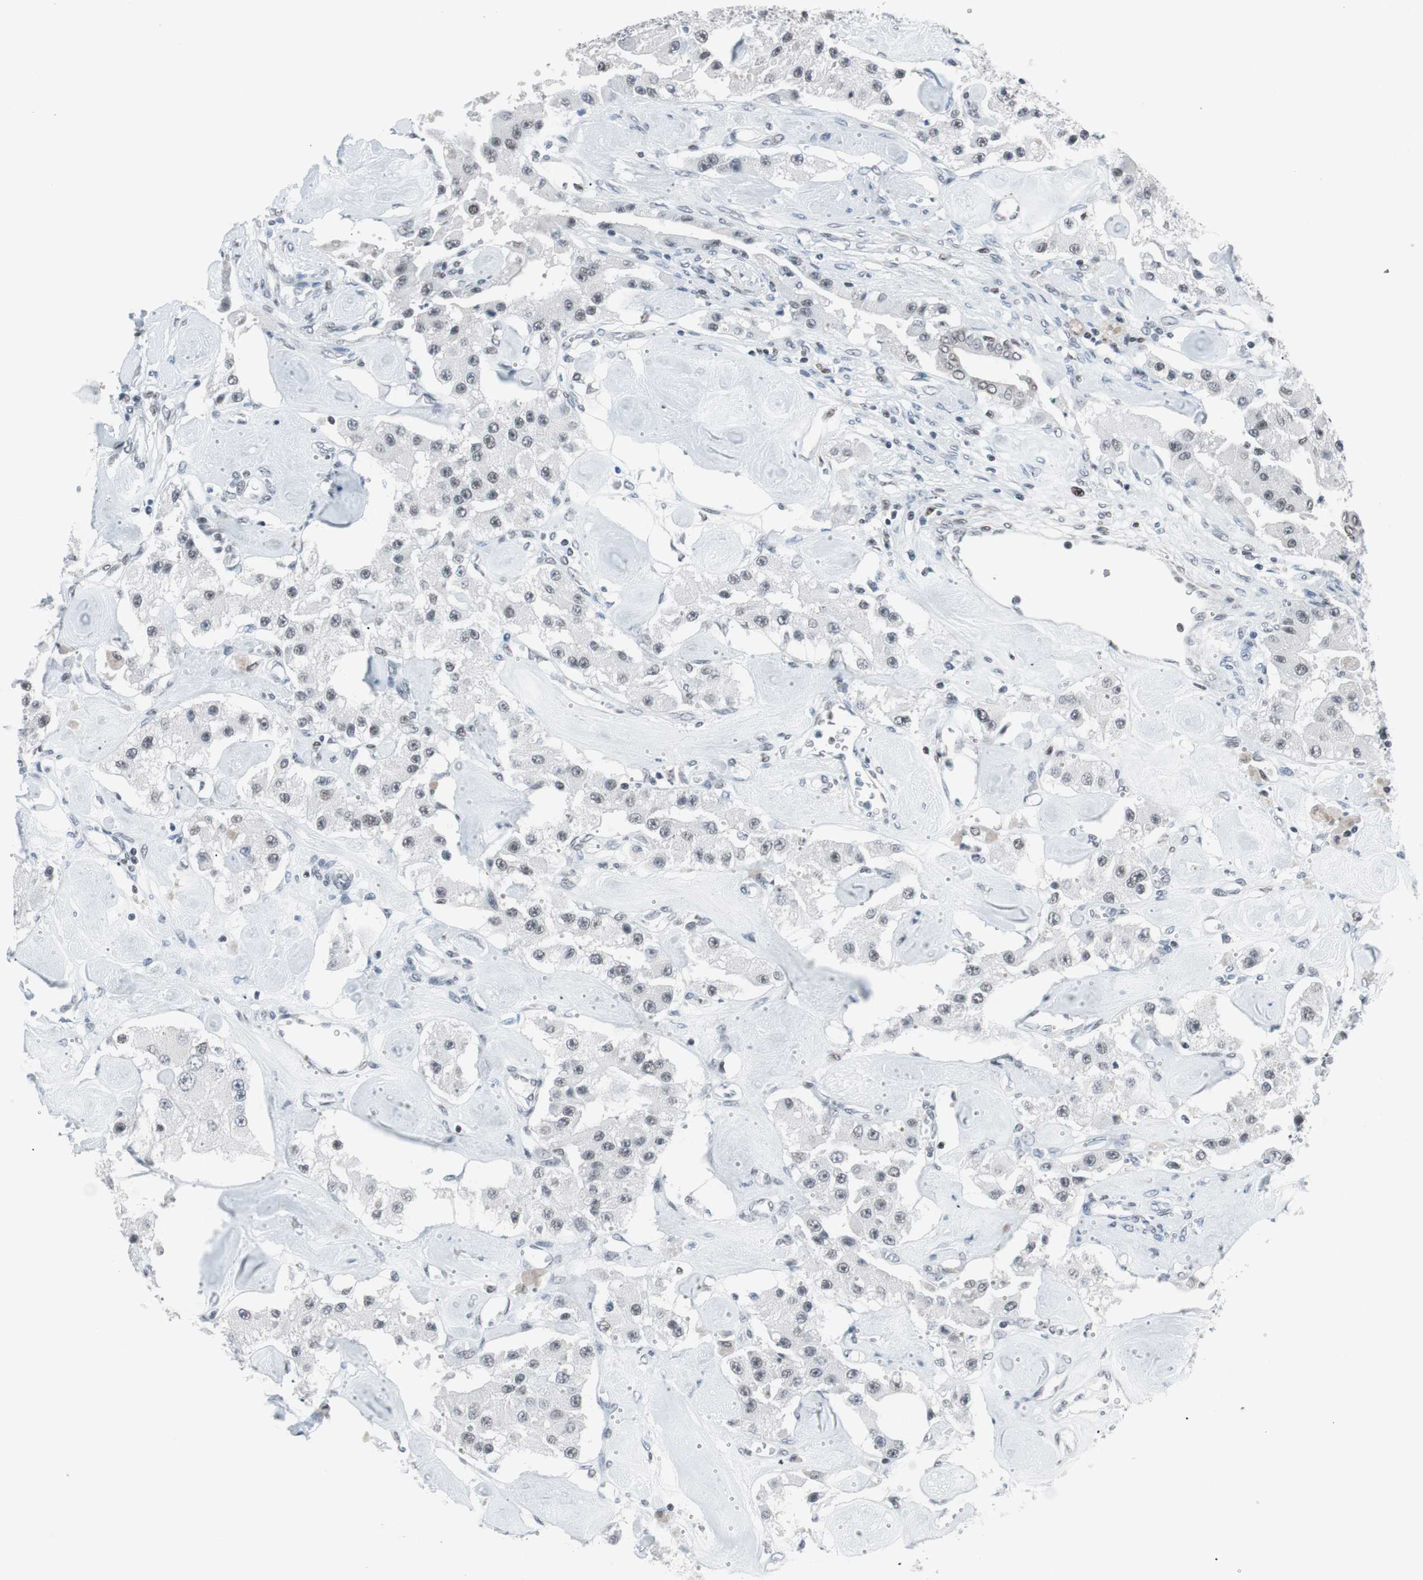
{"staining": {"intensity": "weak", "quantity": "<25%", "location": "nuclear"}, "tissue": "carcinoid", "cell_type": "Tumor cells", "image_type": "cancer", "snomed": [{"axis": "morphology", "description": "Carcinoid, malignant, NOS"}, {"axis": "topography", "description": "Pancreas"}], "caption": "Protein analysis of carcinoid (malignant) demonstrates no significant positivity in tumor cells.", "gene": "ARID1A", "patient": {"sex": "male", "age": 41}}